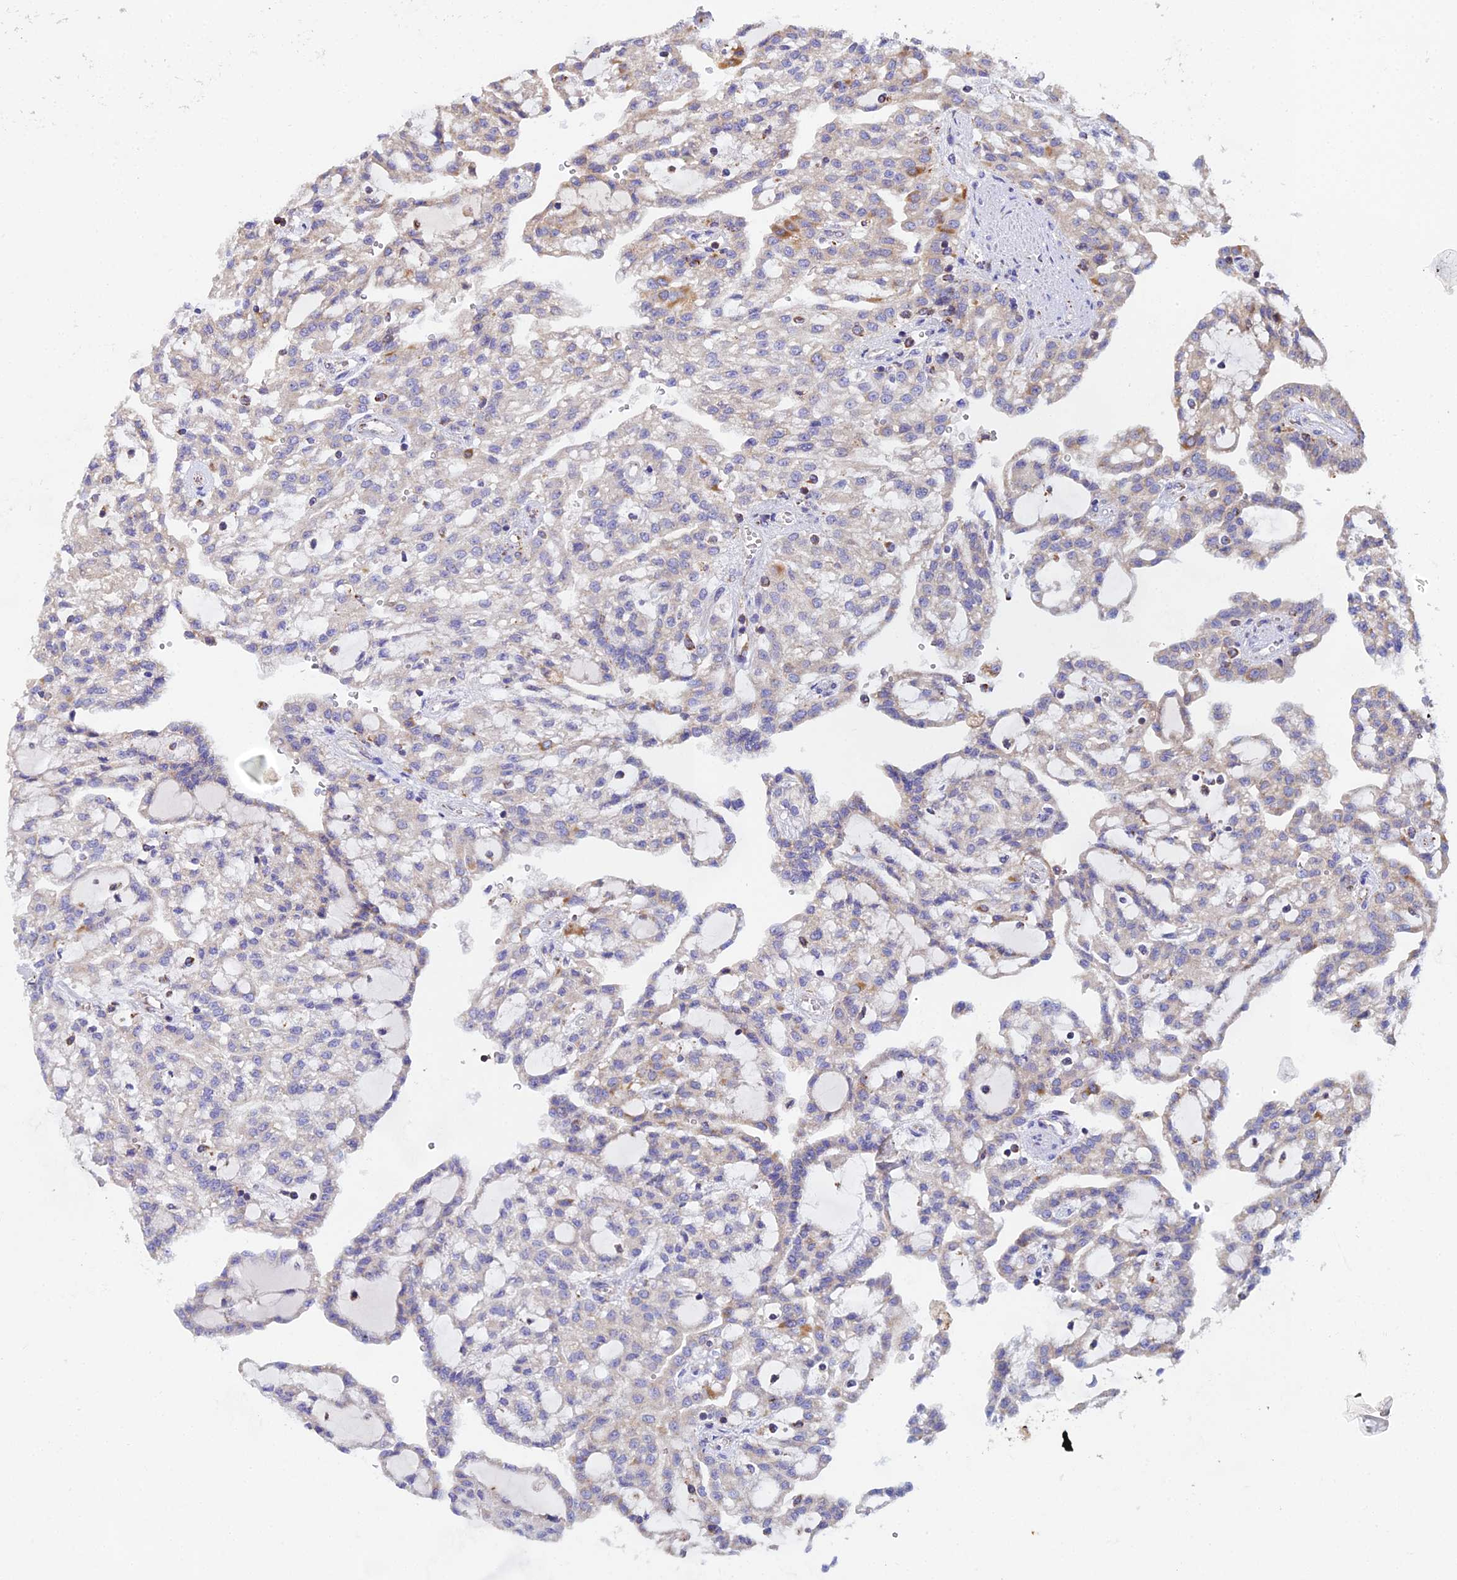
{"staining": {"intensity": "moderate", "quantity": "<25%", "location": "cytoplasmic/membranous"}, "tissue": "renal cancer", "cell_type": "Tumor cells", "image_type": "cancer", "snomed": [{"axis": "morphology", "description": "Adenocarcinoma, NOS"}, {"axis": "topography", "description": "Kidney"}], "caption": "This is an image of IHC staining of renal cancer (adenocarcinoma), which shows moderate staining in the cytoplasmic/membranous of tumor cells.", "gene": "NIPSNAP3A", "patient": {"sex": "male", "age": 63}}